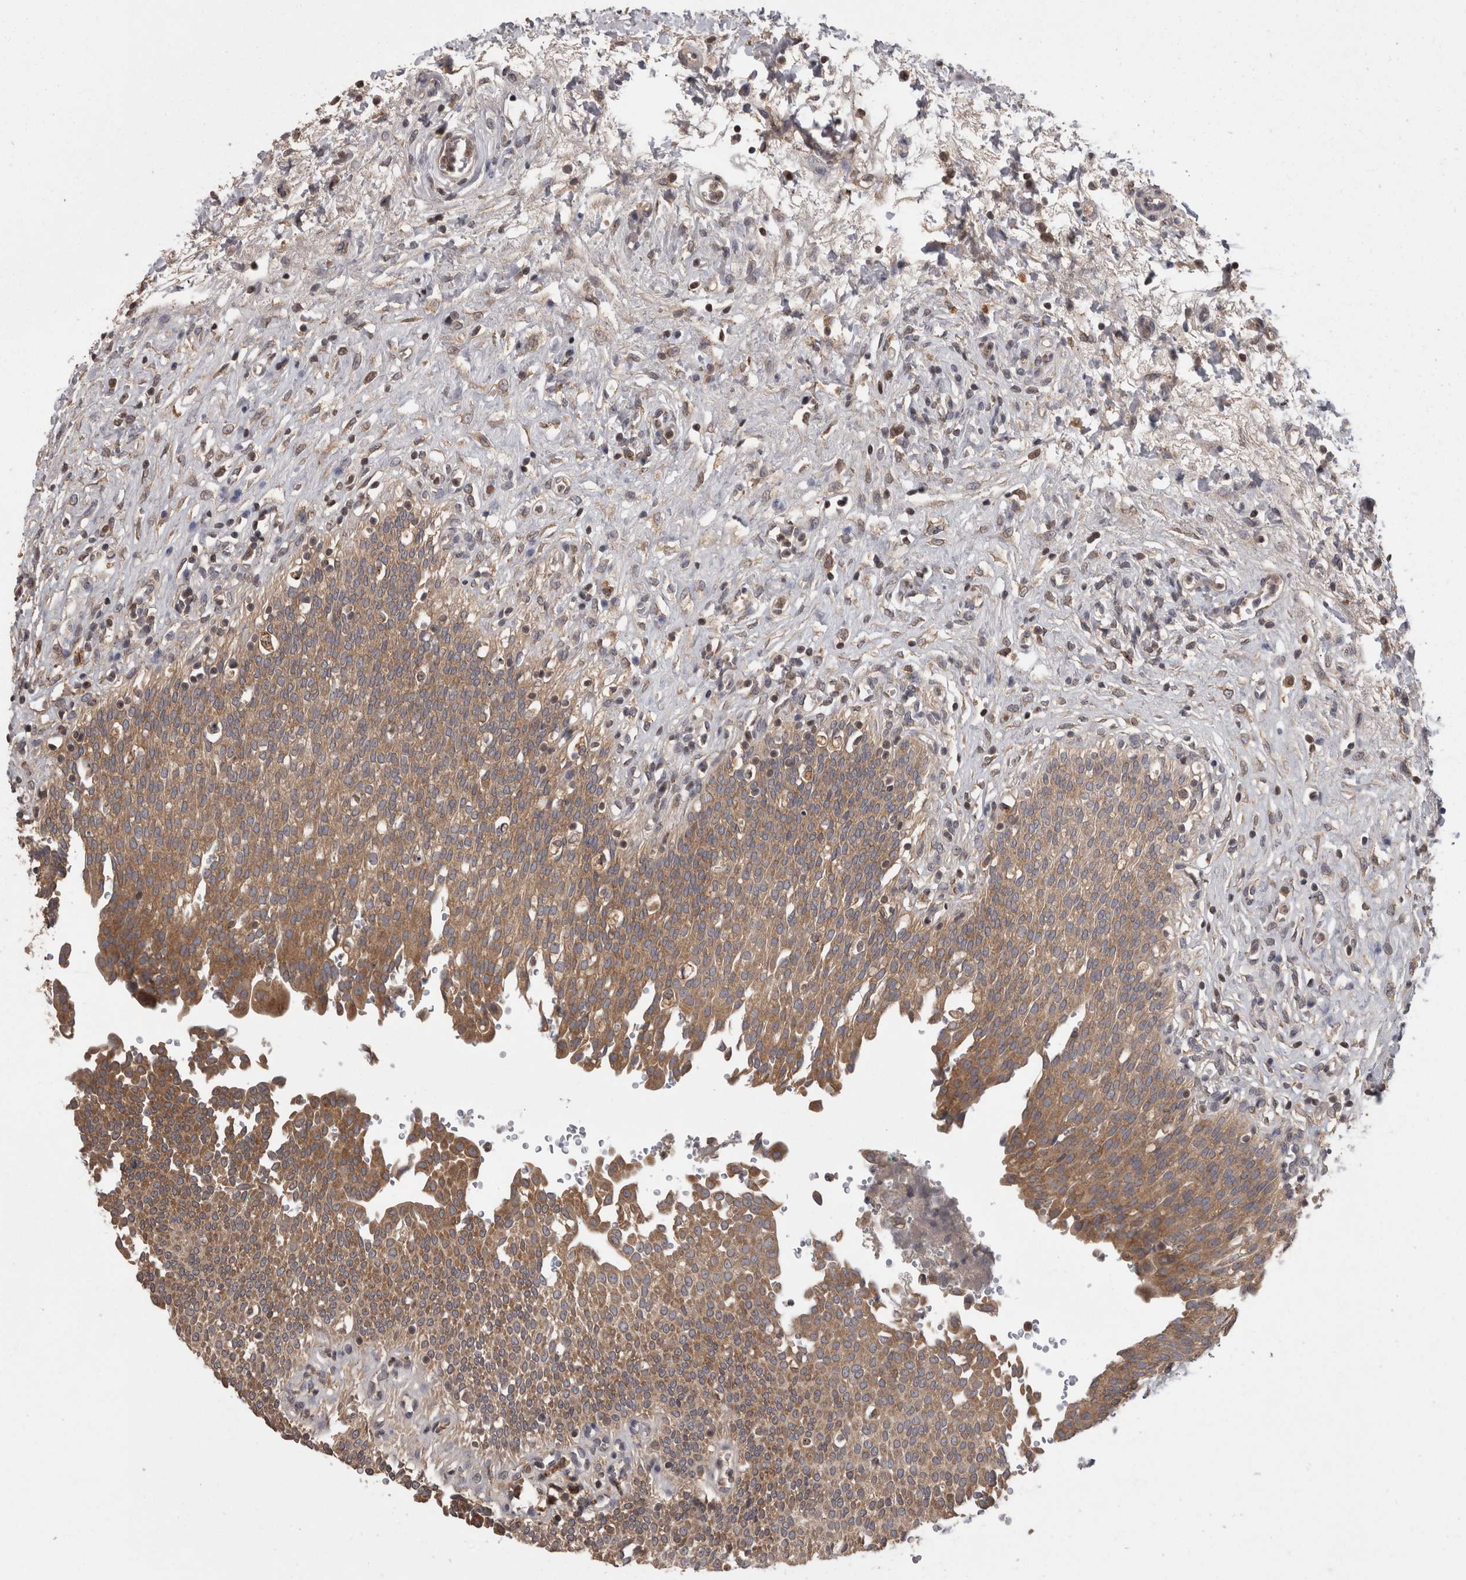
{"staining": {"intensity": "moderate", "quantity": ">75%", "location": "cytoplasmic/membranous"}, "tissue": "urinary bladder", "cell_type": "Urothelial cells", "image_type": "normal", "snomed": [{"axis": "morphology", "description": "Urothelial carcinoma, High grade"}, {"axis": "topography", "description": "Urinary bladder"}], "caption": "Immunohistochemistry (IHC) (DAB (3,3'-diaminobenzidine)) staining of normal human urinary bladder exhibits moderate cytoplasmic/membranous protein staining in about >75% of urothelial cells.", "gene": "PCM1", "patient": {"sex": "male", "age": 46}}